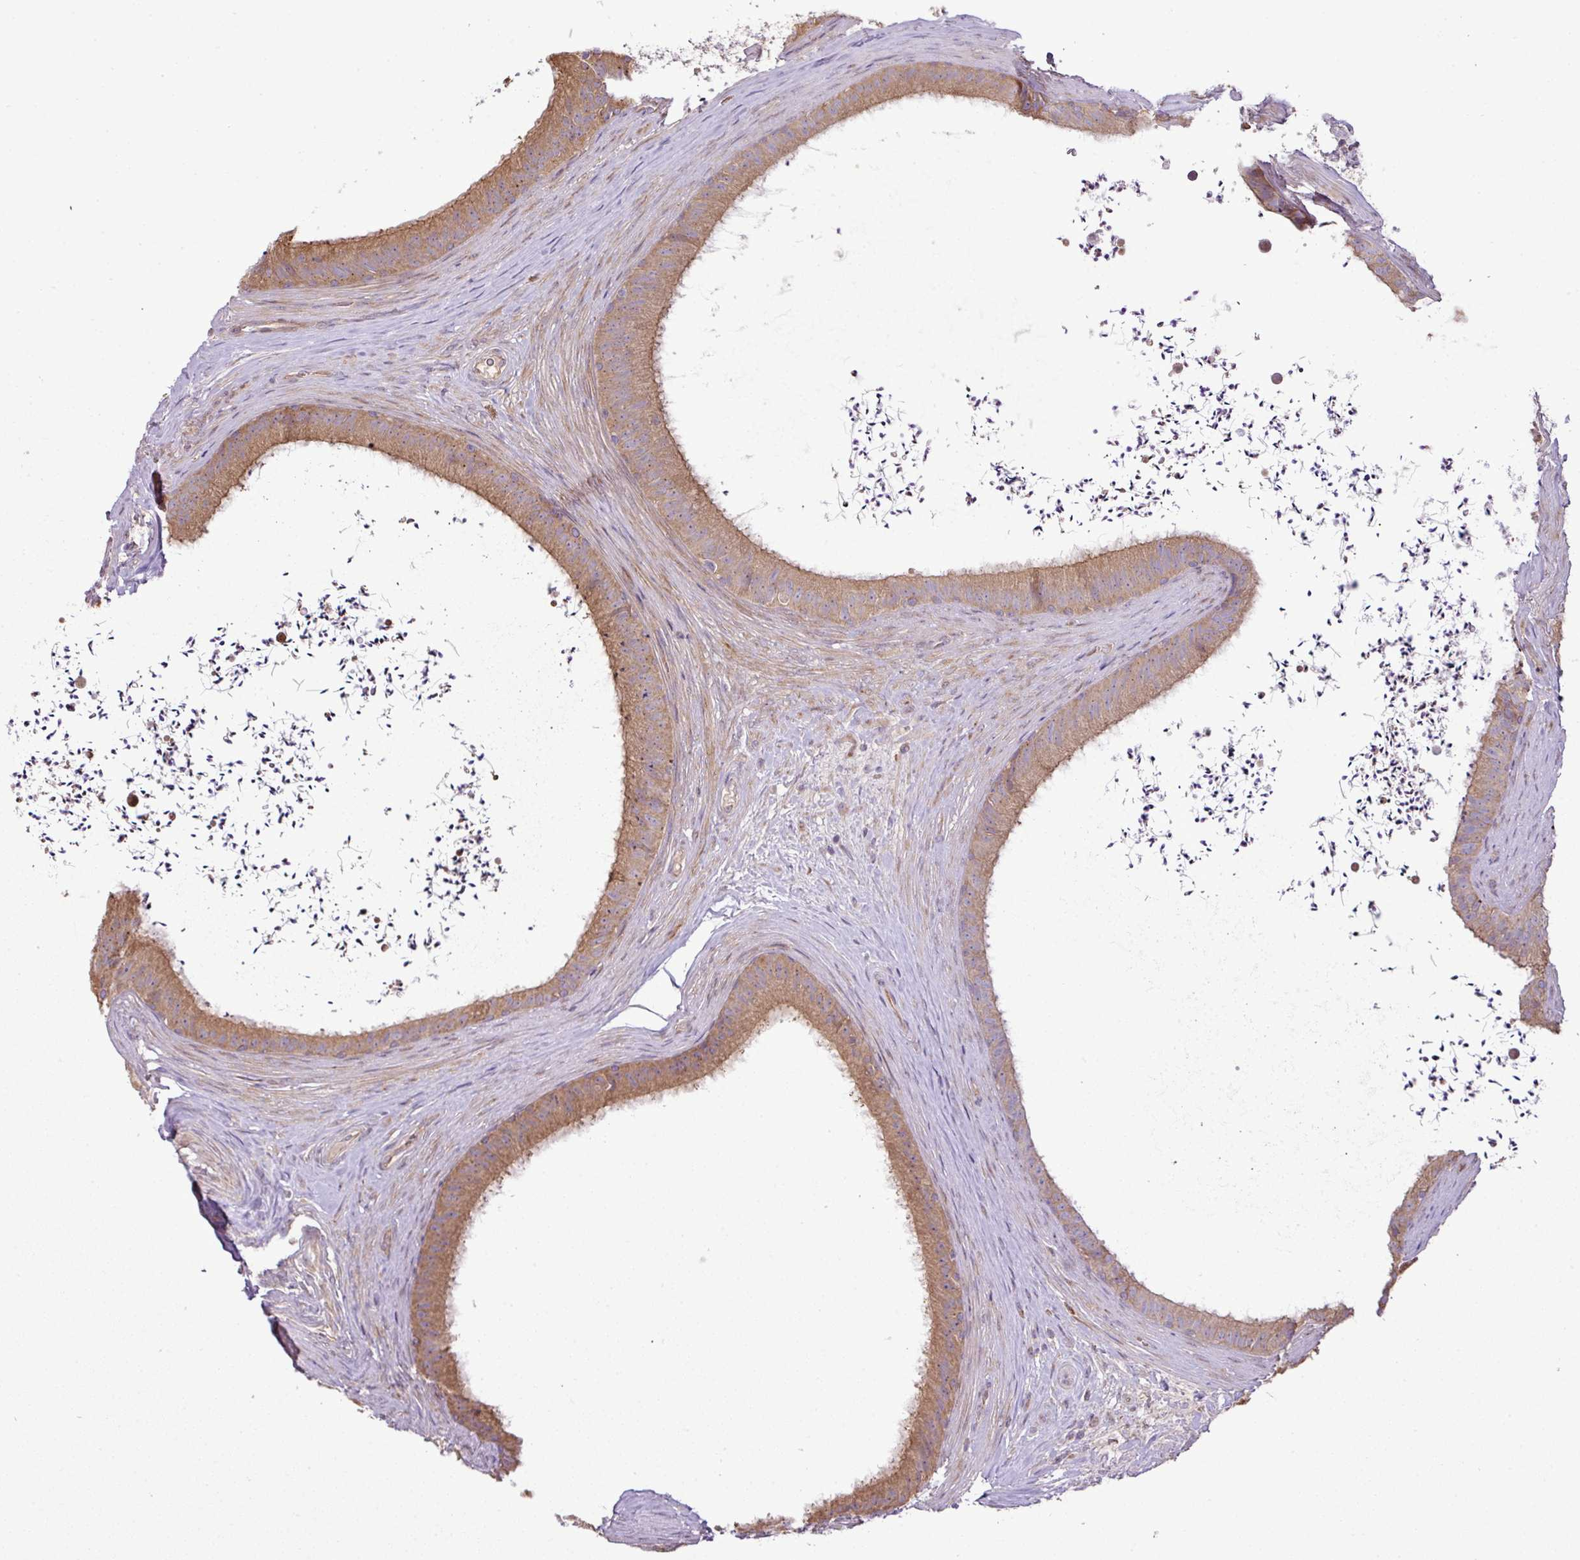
{"staining": {"intensity": "moderate", "quantity": "25%-75%", "location": "cytoplasmic/membranous"}, "tissue": "epididymis", "cell_type": "Glandular cells", "image_type": "normal", "snomed": [{"axis": "morphology", "description": "Normal tissue, NOS"}, {"axis": "topography", "description": "Testis"}, {"axis": "topography", "description": "Epididymis"}], "caption": "The histopathology image shows immunohistochemical staining of unremarkable epididymis. There is moderate cytoplasmic/membranous expression is identified in about 25%-75% of glandular cells. Nuclei are stained in blue.", "gene": "COX18", "patient": {"sex": "male", "age": 41}}